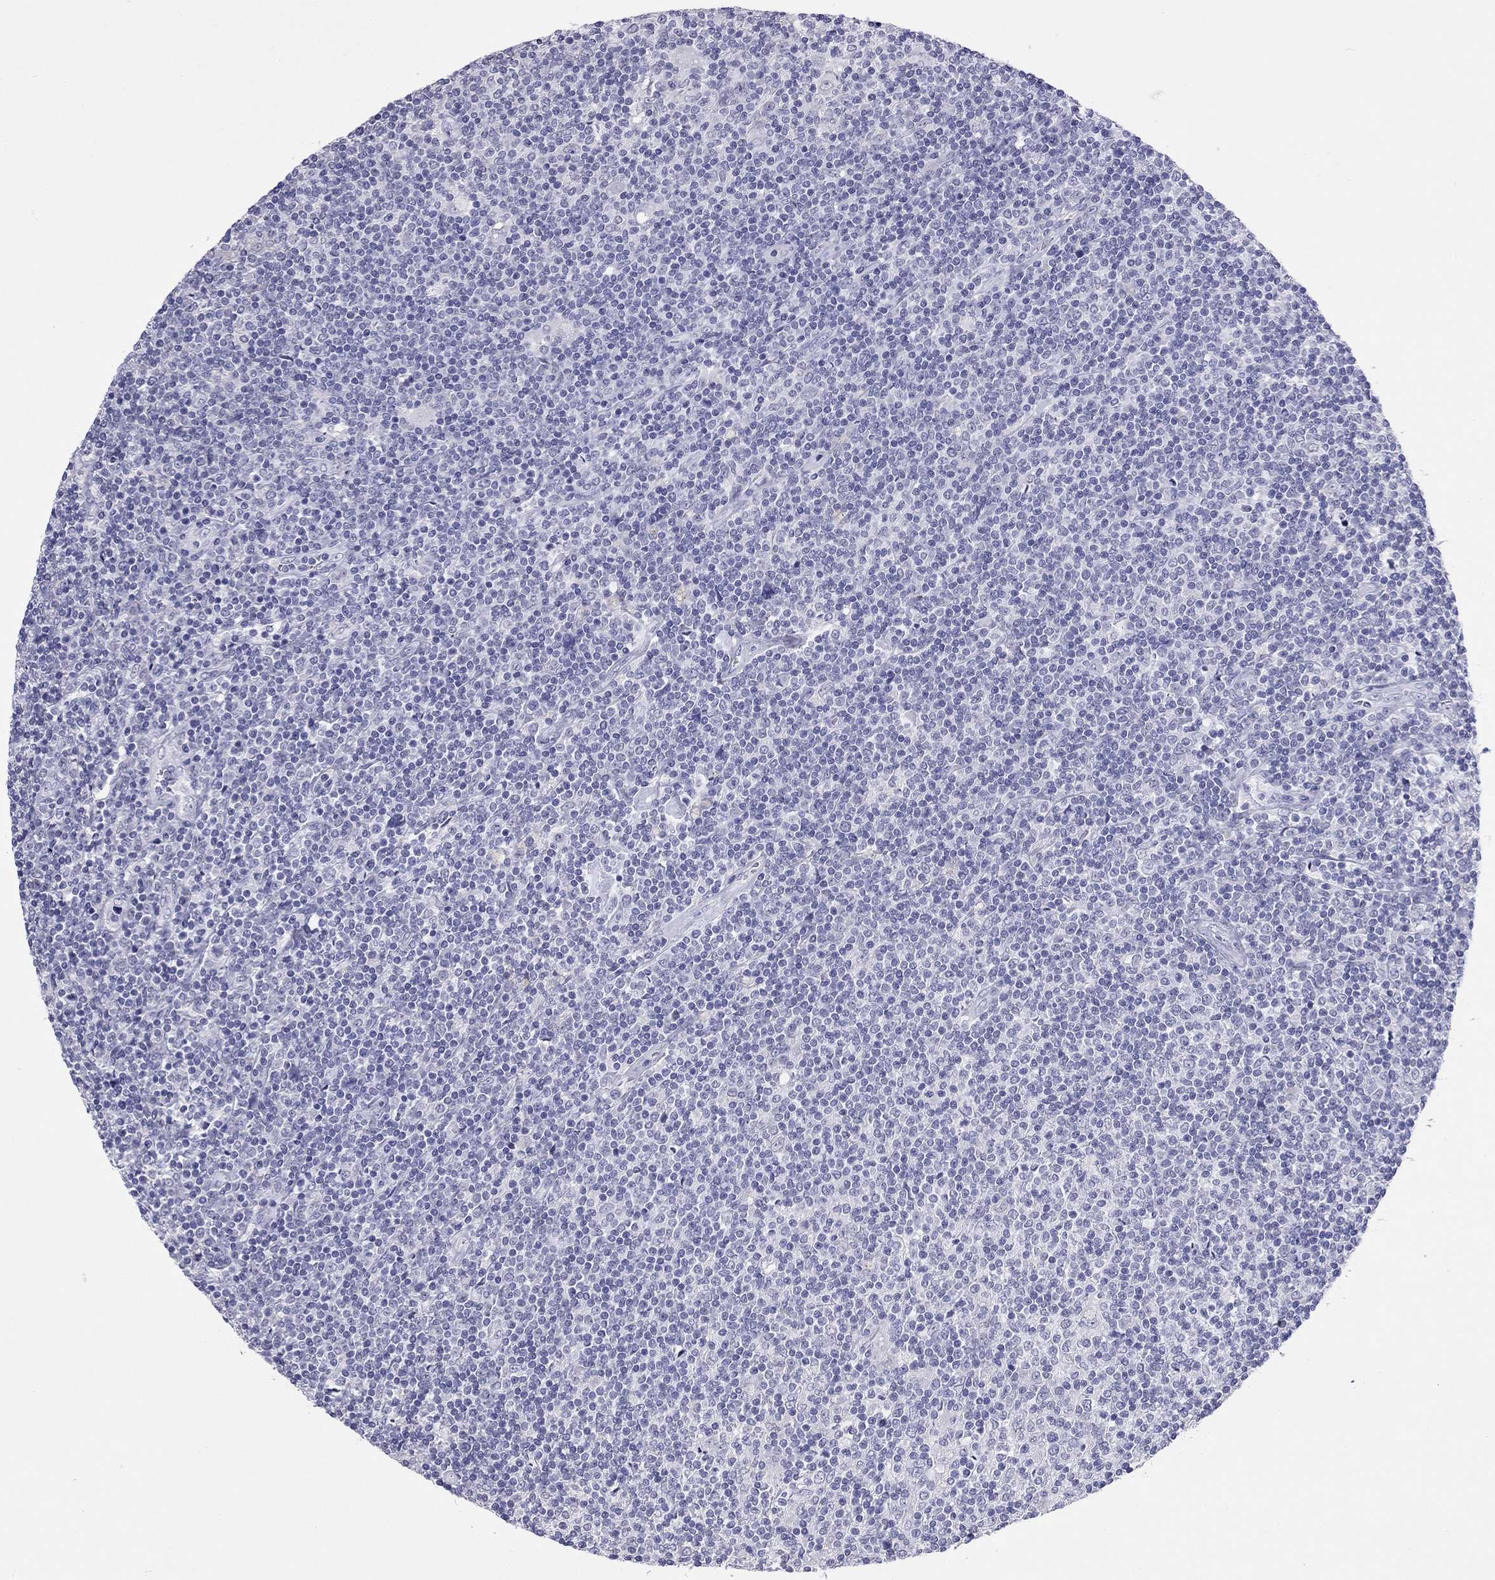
{"staining": {"intensity": "negative", "quantity": "none", "location": "none"}, "tissue": "lymphoma", "cell_type": "Tumor cells", "image_type": "cancer", "snomed": [{"axis": "morphology", "description": "Hodgkin's disease, NOS"}, {"axis": "topography", "description": "Lymph node"}], "caption": "DAB immunohistochemical staining of lymphoma demonstrates no significant staining in tumor cells.", "gene": "ARMC12", "patient": {"sex": "male", "age": 40}}